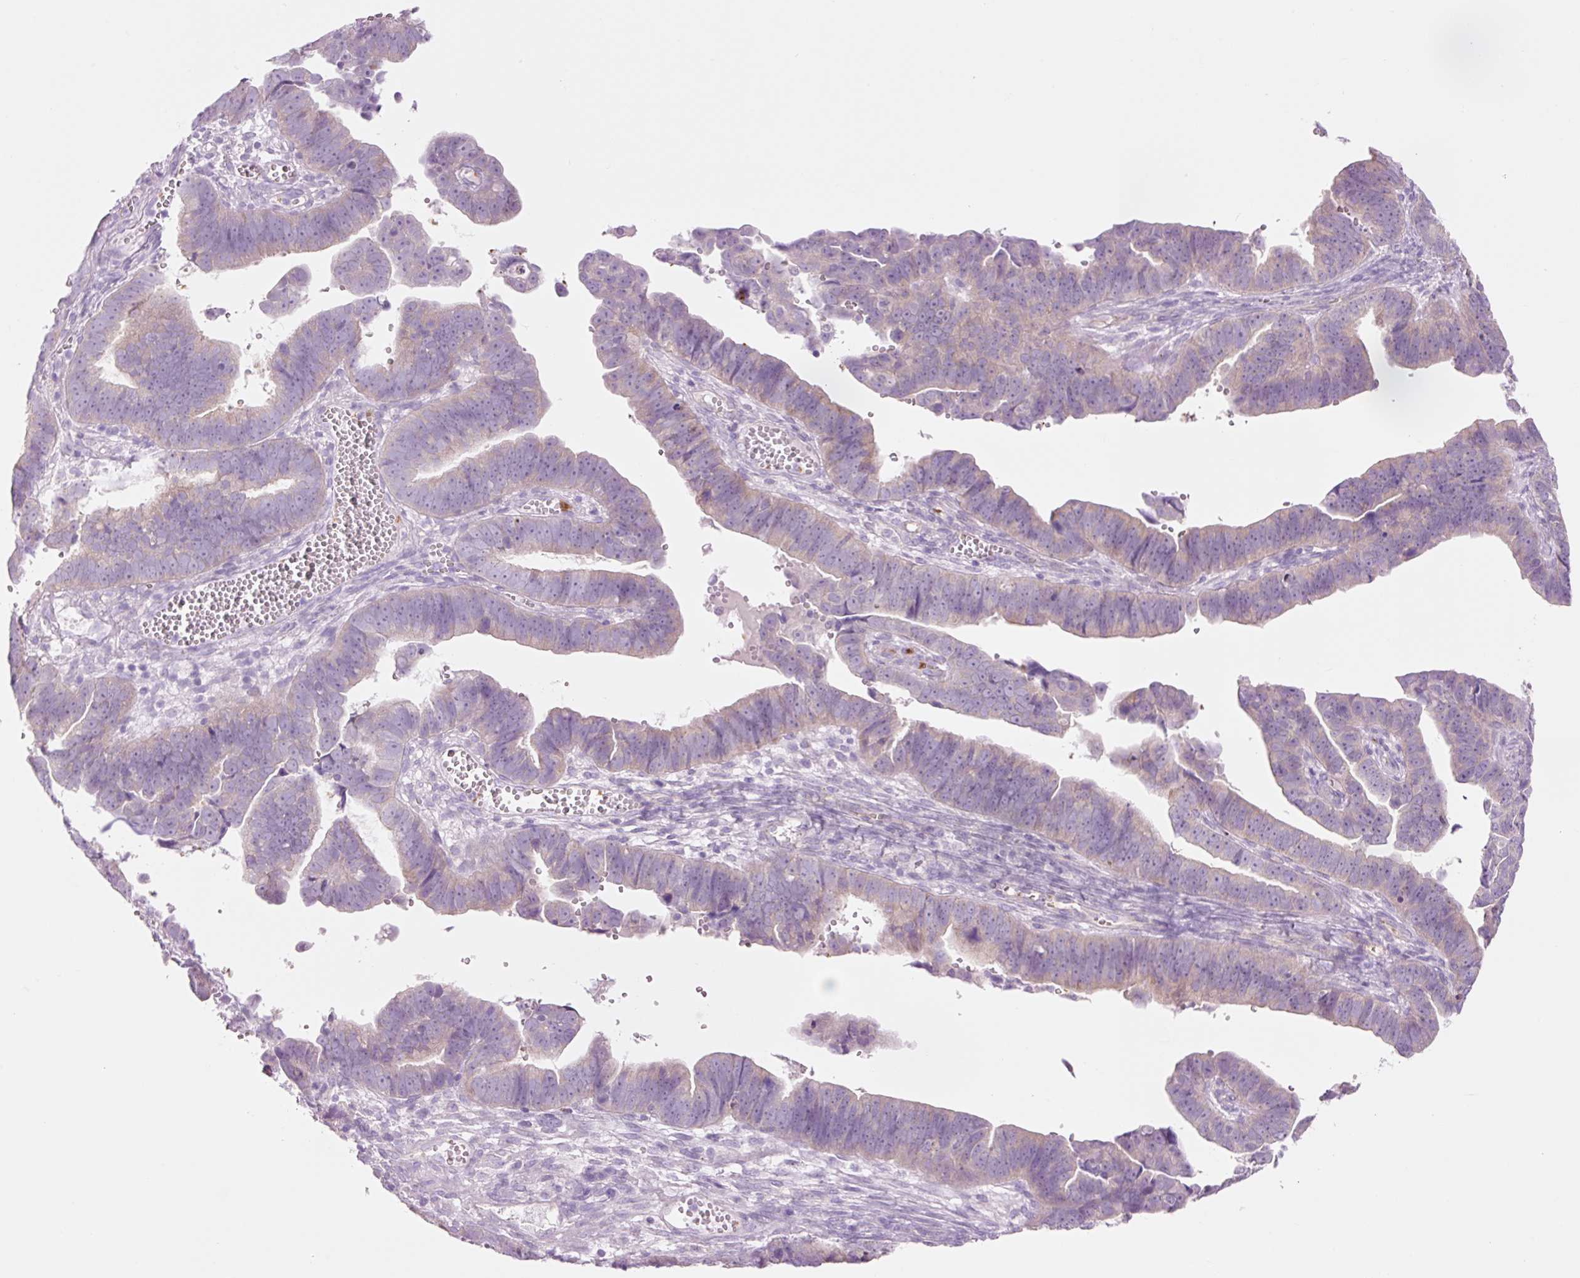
{"staining": {"intensity": "weak", "quantity": "25%-75%", "location": "cytoplasmic/membranous"}, "tissue": "endometrial cancer", "cell_type": "Tumor cells", "image_type": "cancer", "snomed": [{"axis": "morphology", "description": "Adenocarcinoma, NOS"}, {"axis": "topography", "description": "Endometrium"}], "caption": "Immunohistochemical staining of endometrial cancer (adenocarcinoma) displays weak cytoplasmic/membranous protein expression in about 25%-75% of tumor cells. Immunohistochemistry (ihc) stains the protein of interest in brown and the nuclei are stained blue.", "gene": "HSPA4L", "patient": {"sex": "female", "age": 75}}